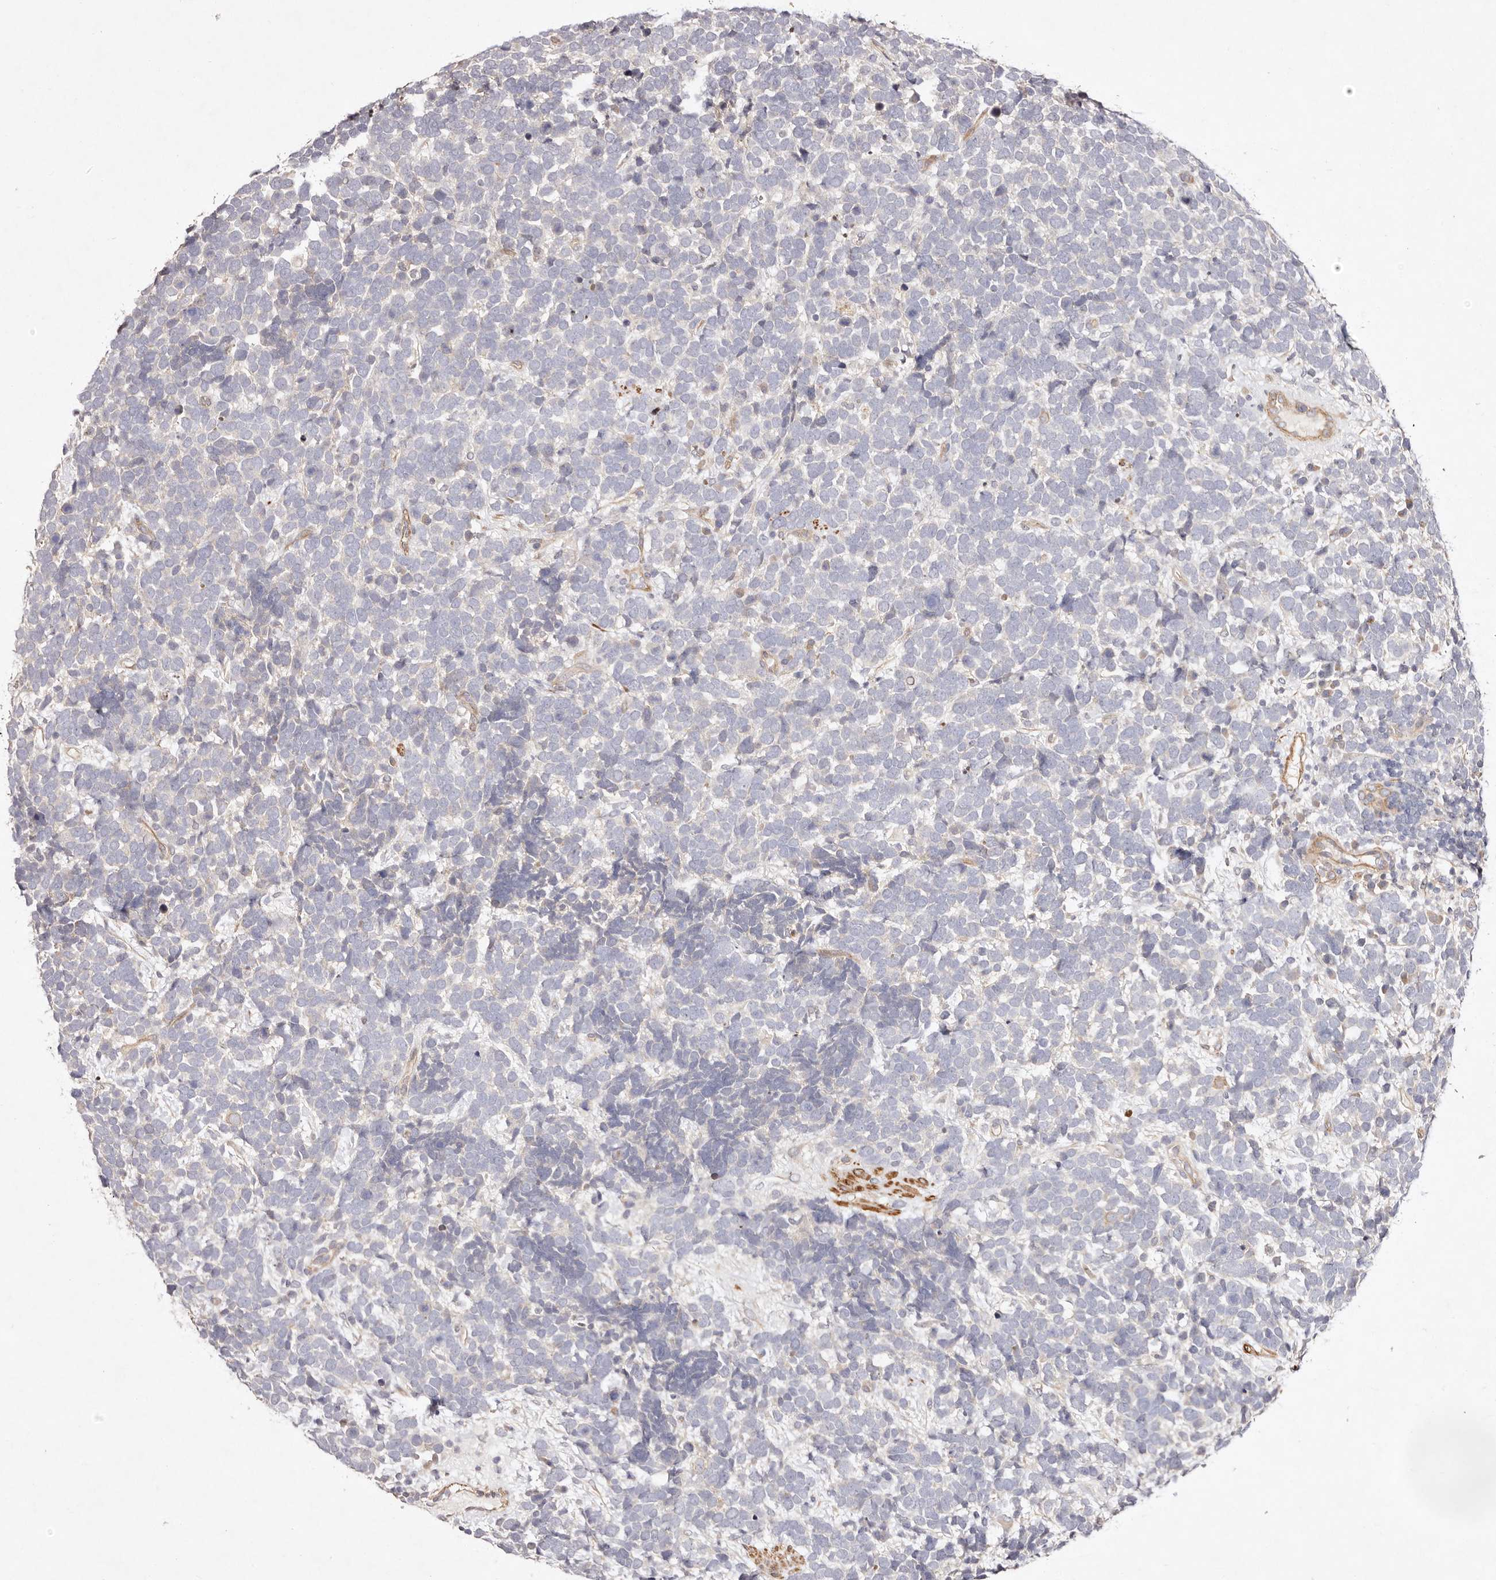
{"staining": {"intensity": "negative", "quantity": "none", "location": "none"}, "tissue": "urothelial cancer", "cell_type": "Tumor cells", "image_type": "cancer", "snomed": [{"axis": "morphology", "description": "Urothelial carcinoma, High grade"}, {"axis": "topography", "description": "Urinary bladder"}], "caption": "Urothelial cancer was stained to show a protein in brown. There is no significant expression in tumor cells.", "gene": "MTMR11", "patient": {"sex": "female", "age": 82}}